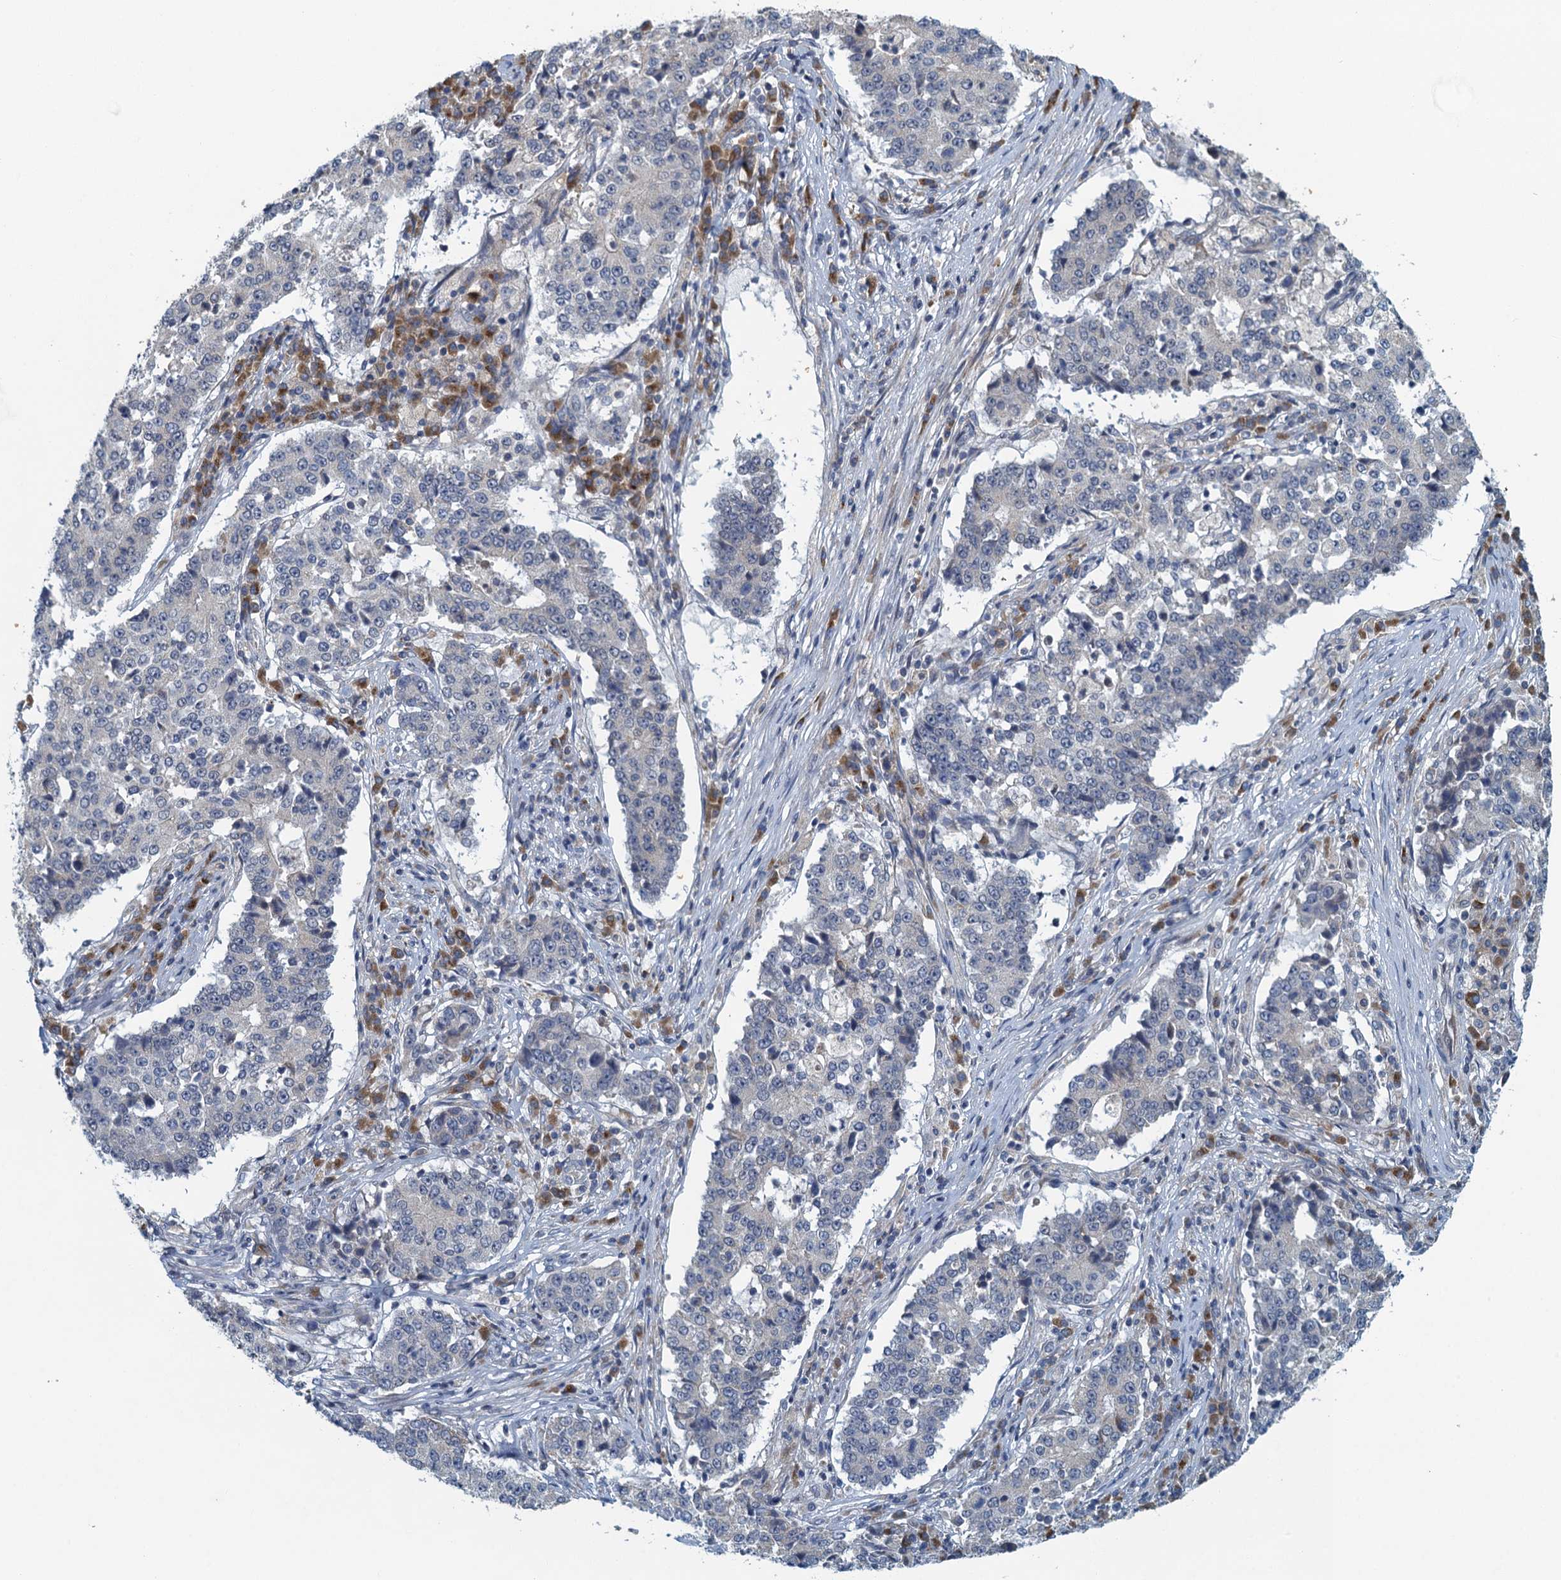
{"staining": {"intensity": "negative", "quantity": "none", "location": "none"}, "tissue": "stomach cancer", "cell_type": "Tumor cells", "image_type": "cancer", "snomed": [{"axis": "morphology", "description": "Adenocarcinoma, NOS"}, {"axis": "topography", "description": "Stomach"}], "caption": "DAB (3,3'-diaminobenzidine) immunohistochemical staining of stomach adenocarcinoma shows no significant expression in tumor cells.", "gene": "ALG2", "patient": {"sex": "male", "age": 59}}